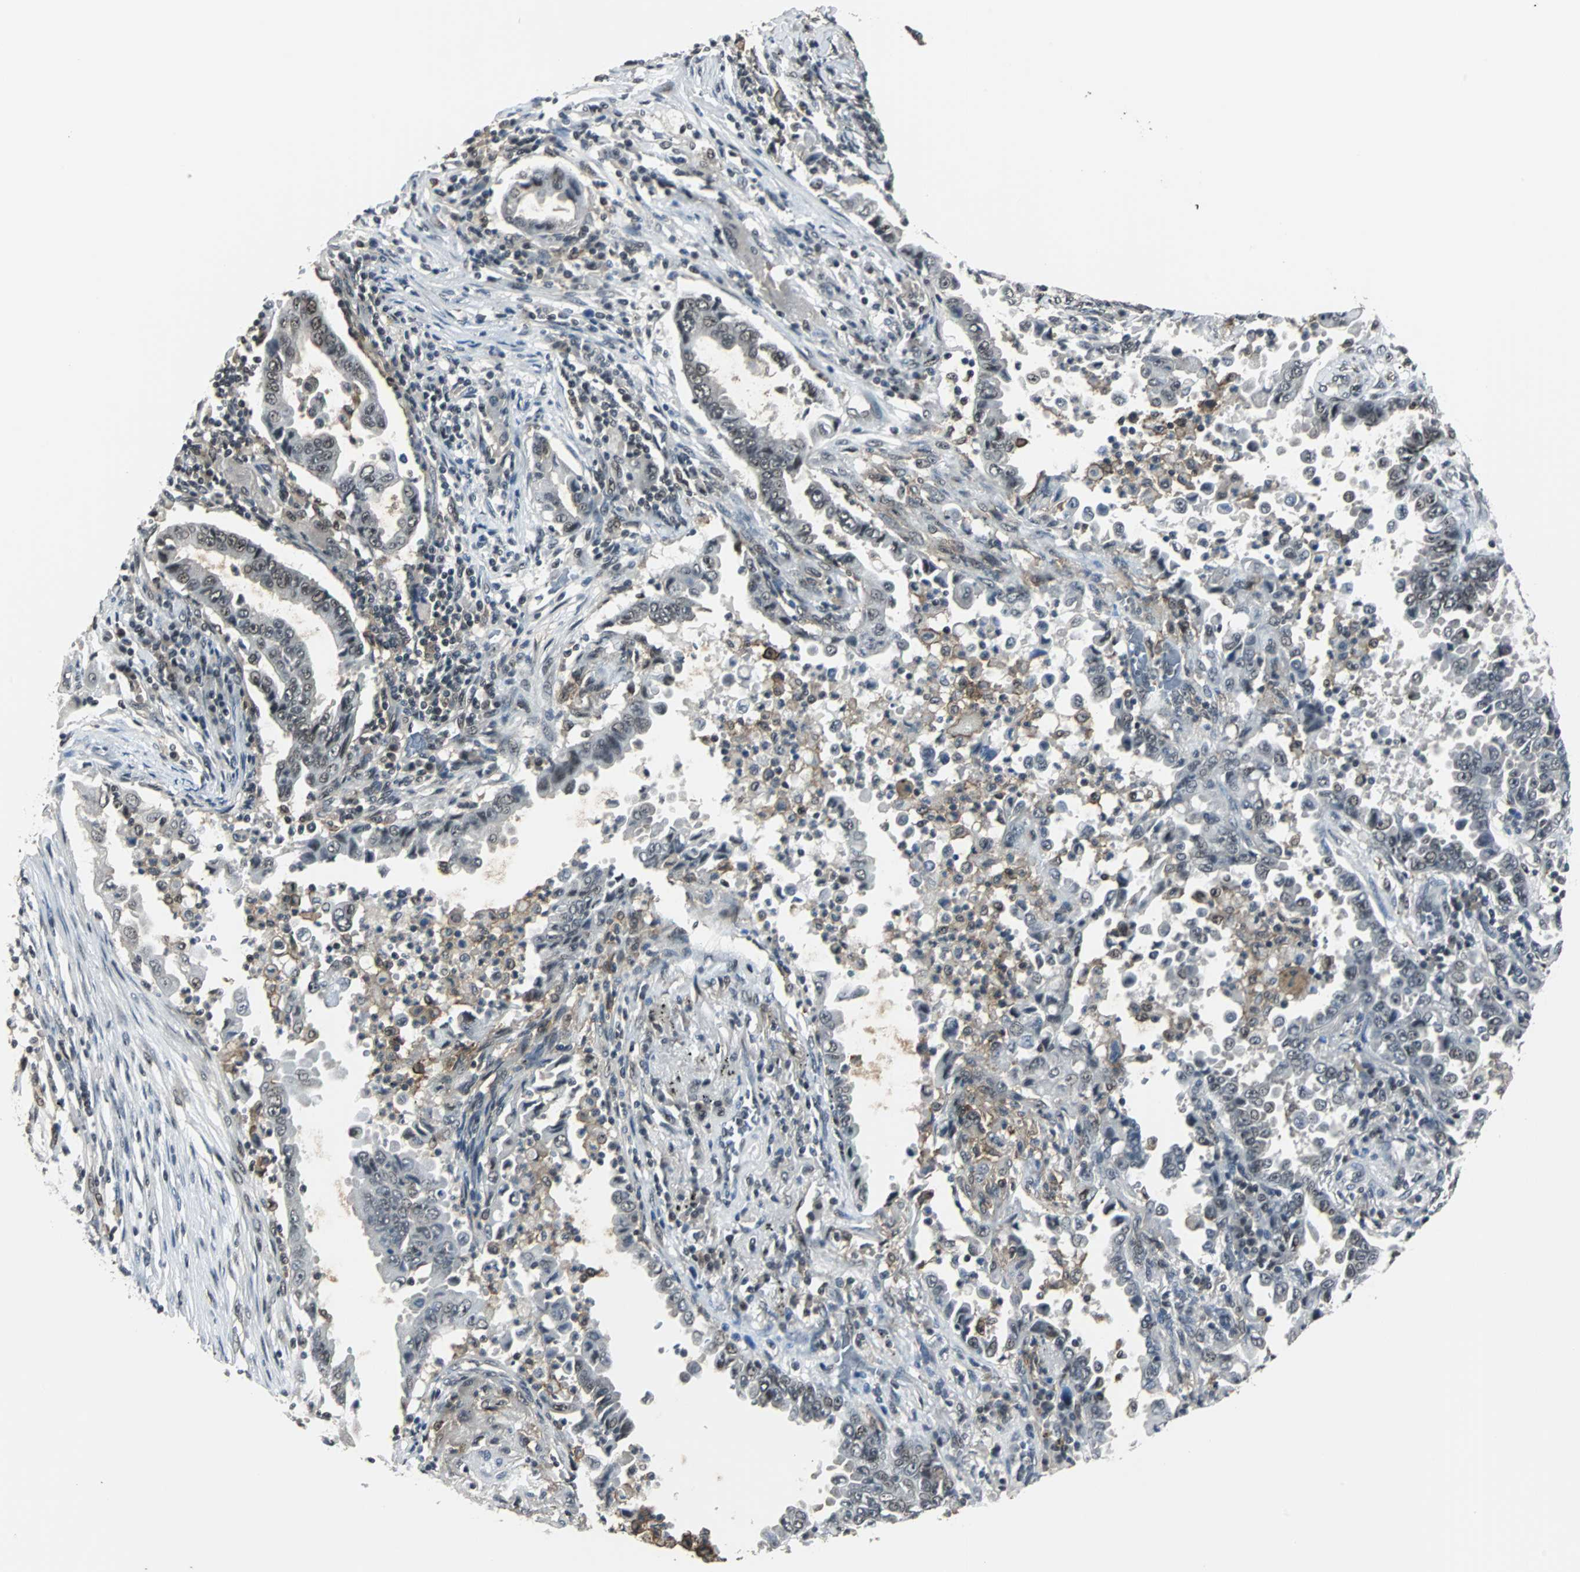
{"staining": {"intensity": "weak", "quantity": "25%-75%", "location": "nuclear"}, "tissue": "lung cancer", "cell_type": "Tumor cells", "image_type": "cancer", "snomed": [{"axis": "morphology", "description": "Normal tissue, NOS"}, {"axis": "morphology", "description": "Inflammation, NOS"}, {"axis": "morphology", "description": "Adenocarcinoma, NOS"}, {"axis": "topography", "description": "Lung"}], "caption": "This image exhibits IHC staining of lung cancer (adenocarcinoma), with low weak nuclear expression in approximately 25%-75% of tumor cells.", "gene": "MKX", "patient": {"sex": "female", "age": 64}}